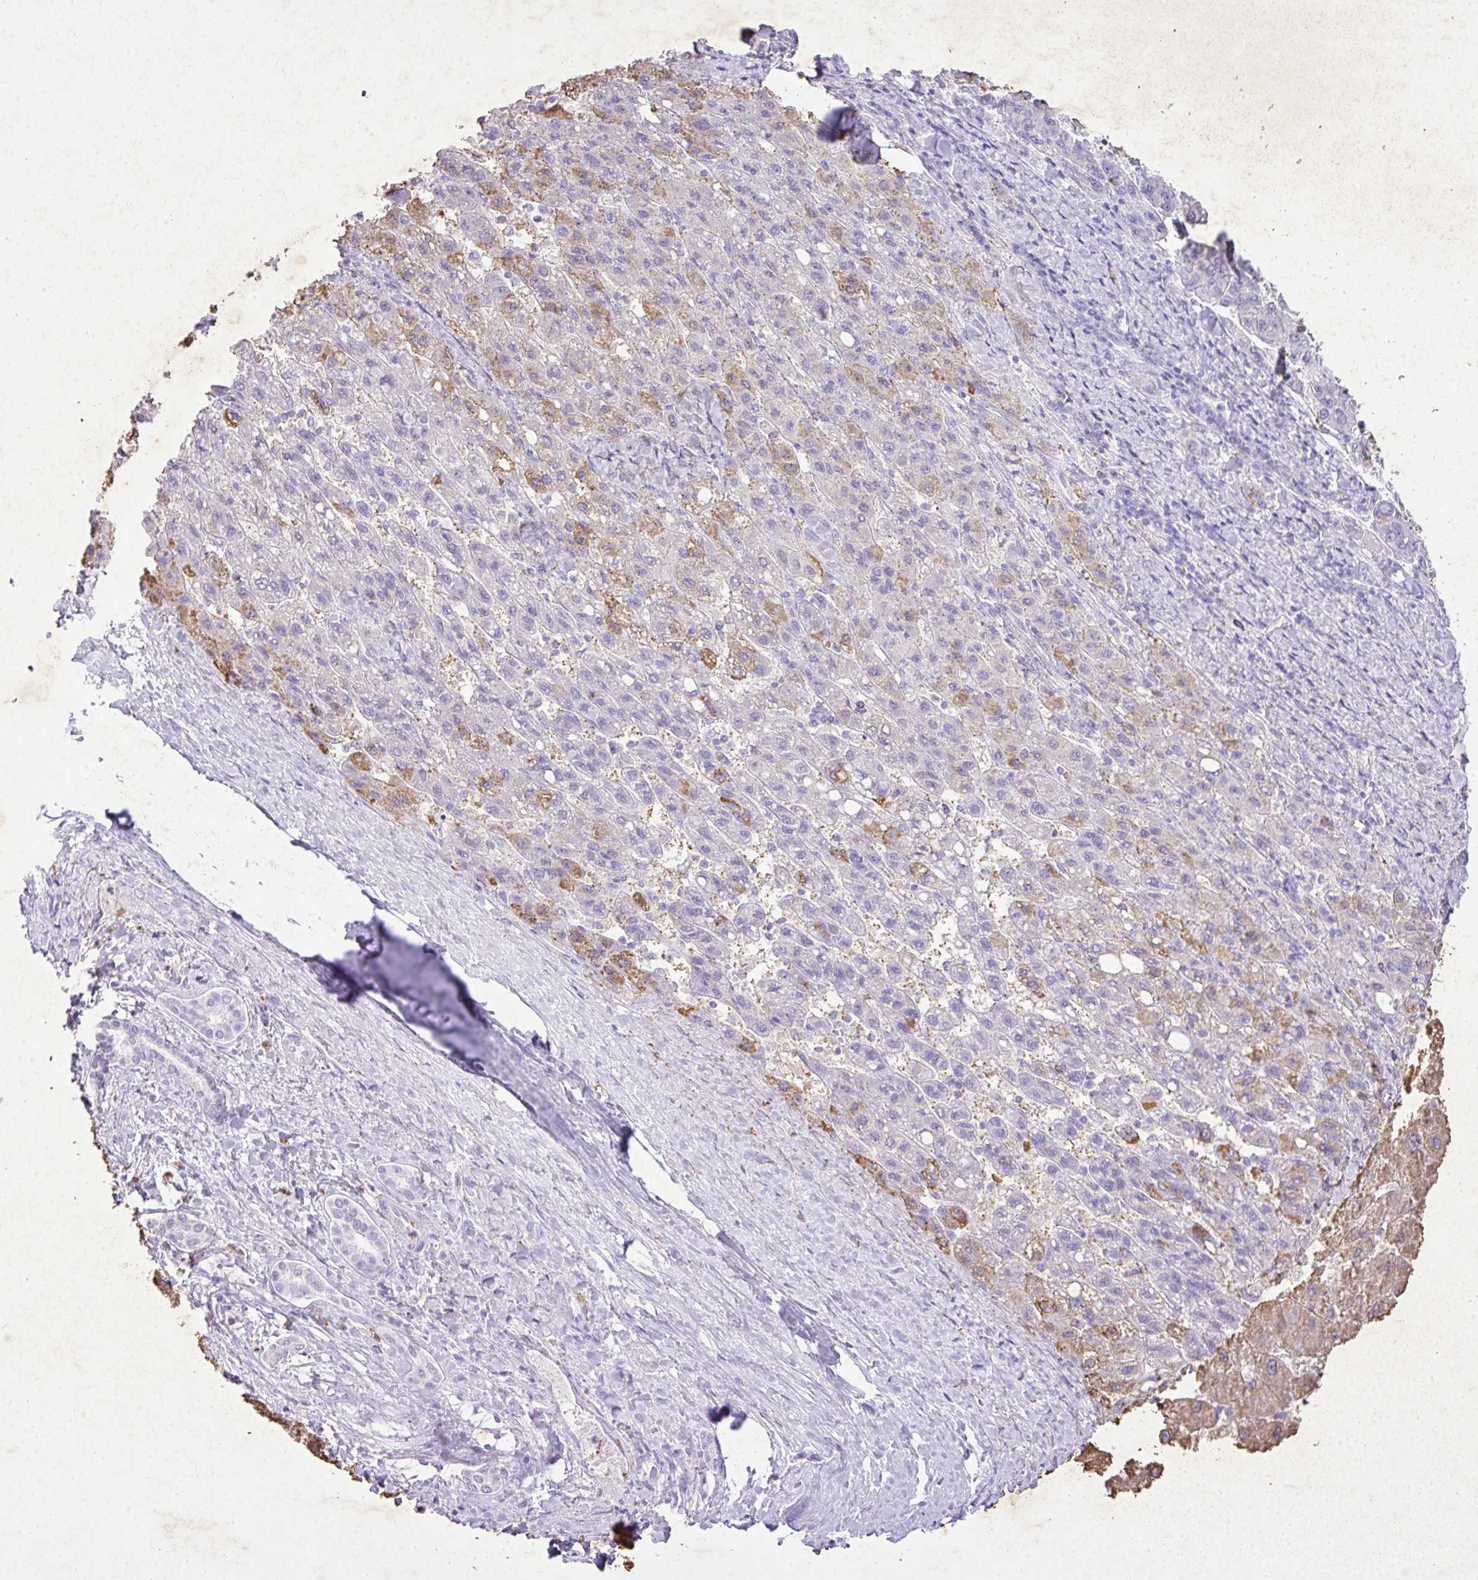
{"staining": {"intensity": "moderate", "quantity": "<25%", "location": "cytoplasmic/membranous"}, "tissue": "liver cancer", "cell_type": "Tumor cells", "image_type": "cancer", "snomed": [{"axis": "morphology", "description": "Carcinoma, Hepatocellular, NOS"}, {"axis": "topography", "description": "Liver"}], "caption": "IHC histopathology image of liver cancer (hepatocellular carcinoma) stained for a protein (brown), which displays low levels of moderate cytoplasmic/membranous expression in approximately <25% of tumor cells.", "gene": "KCNJ11", "patient": {"sex": "female", "age": 82}}